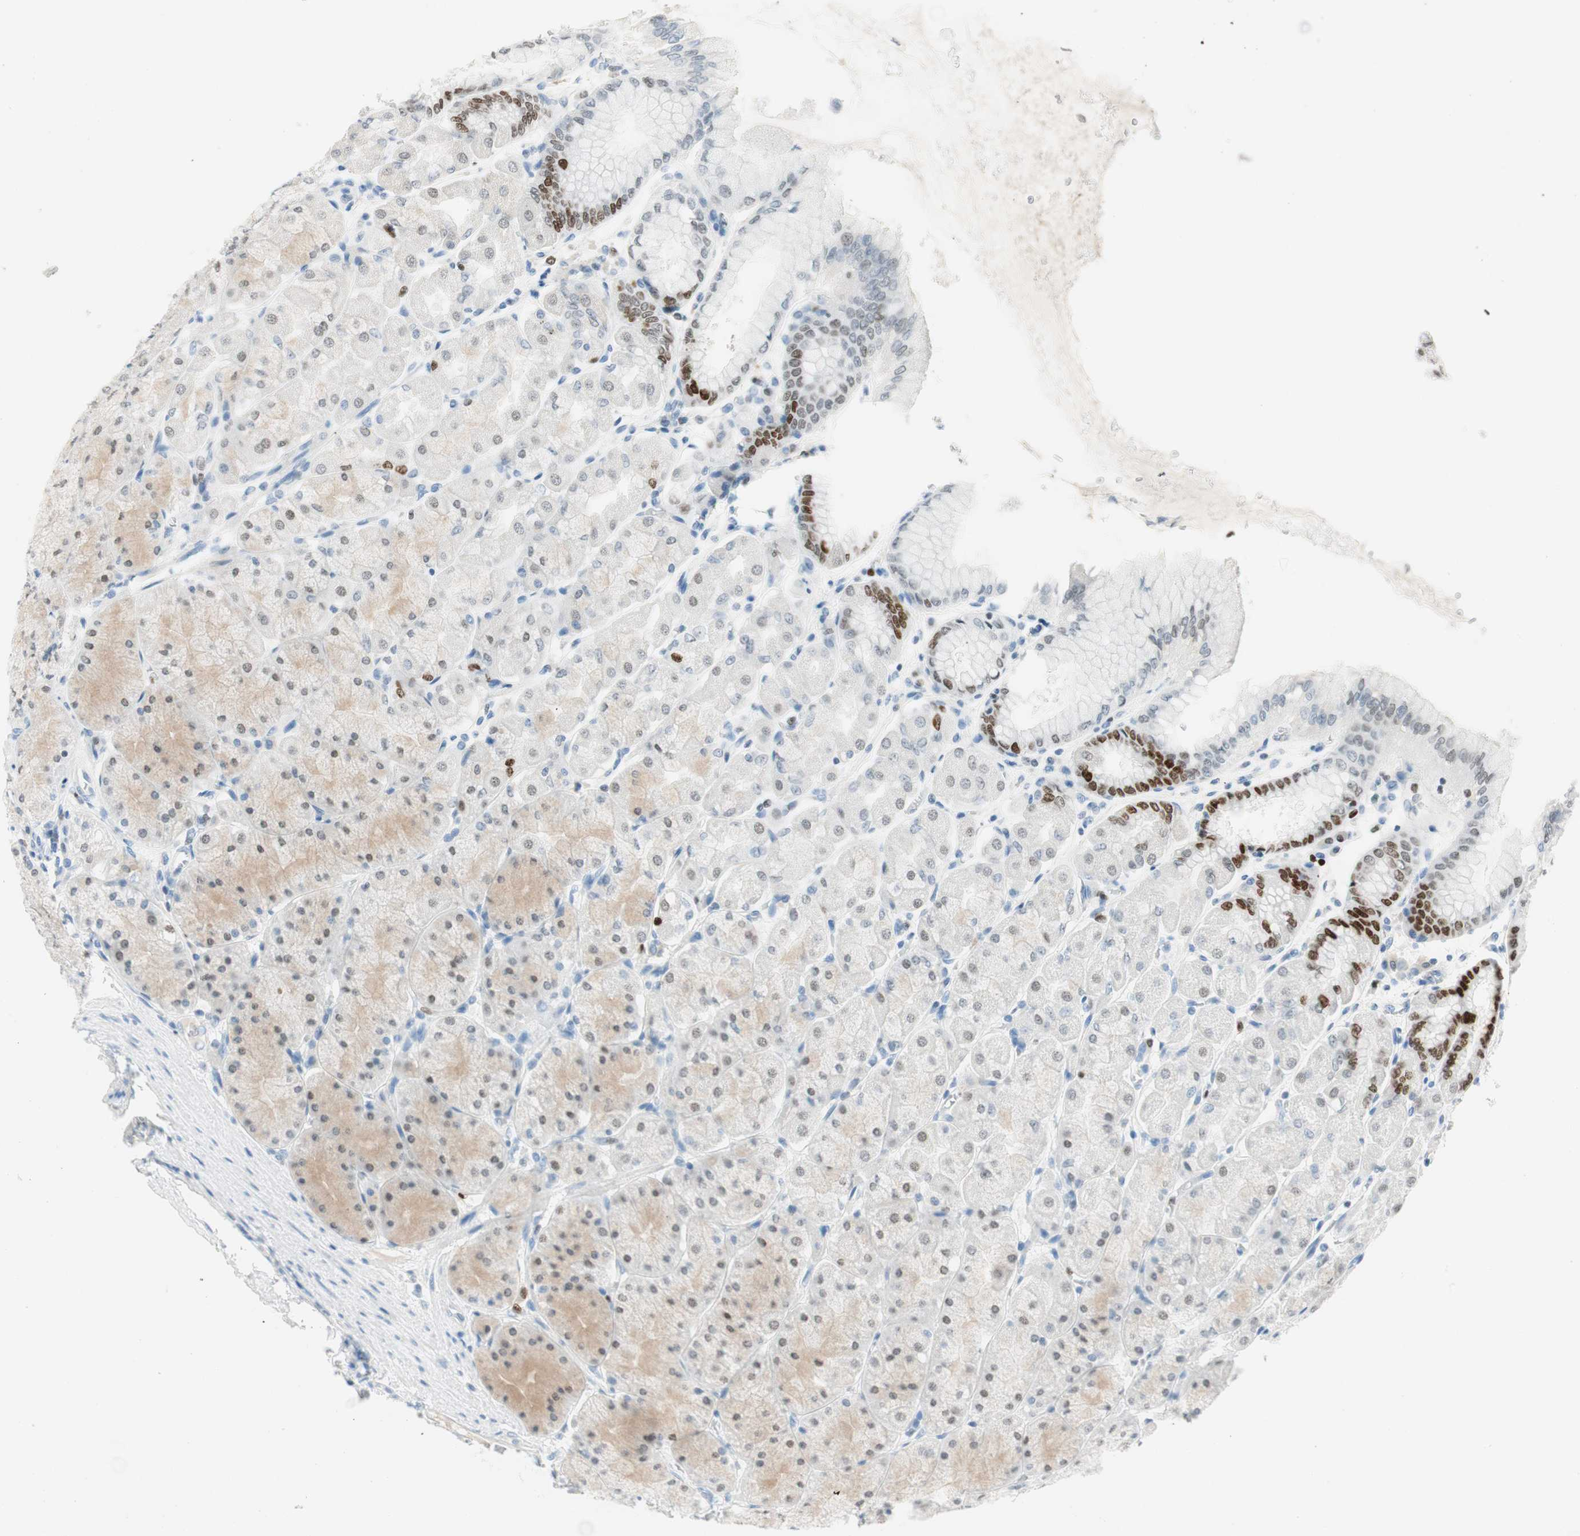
{"staining": {"intensity": "strong", "quantity": "25%-75%", "location": "nuclear"}, "tissue": "stomach", "cell_type": "Glandular cells", "image_type": "normal", "snomed": [{"axis": "morphology", "description": "Normal tissue, NOS"}, {"axis": "topography", "description": "Stomach, upper"}], "caption": "Protein staining of benign stomach reveals strong nuclear expression in approximately 25%-75% of glandular cells.", "gene": "EZH2", "patient": {"sex": "female", "age": 56}}